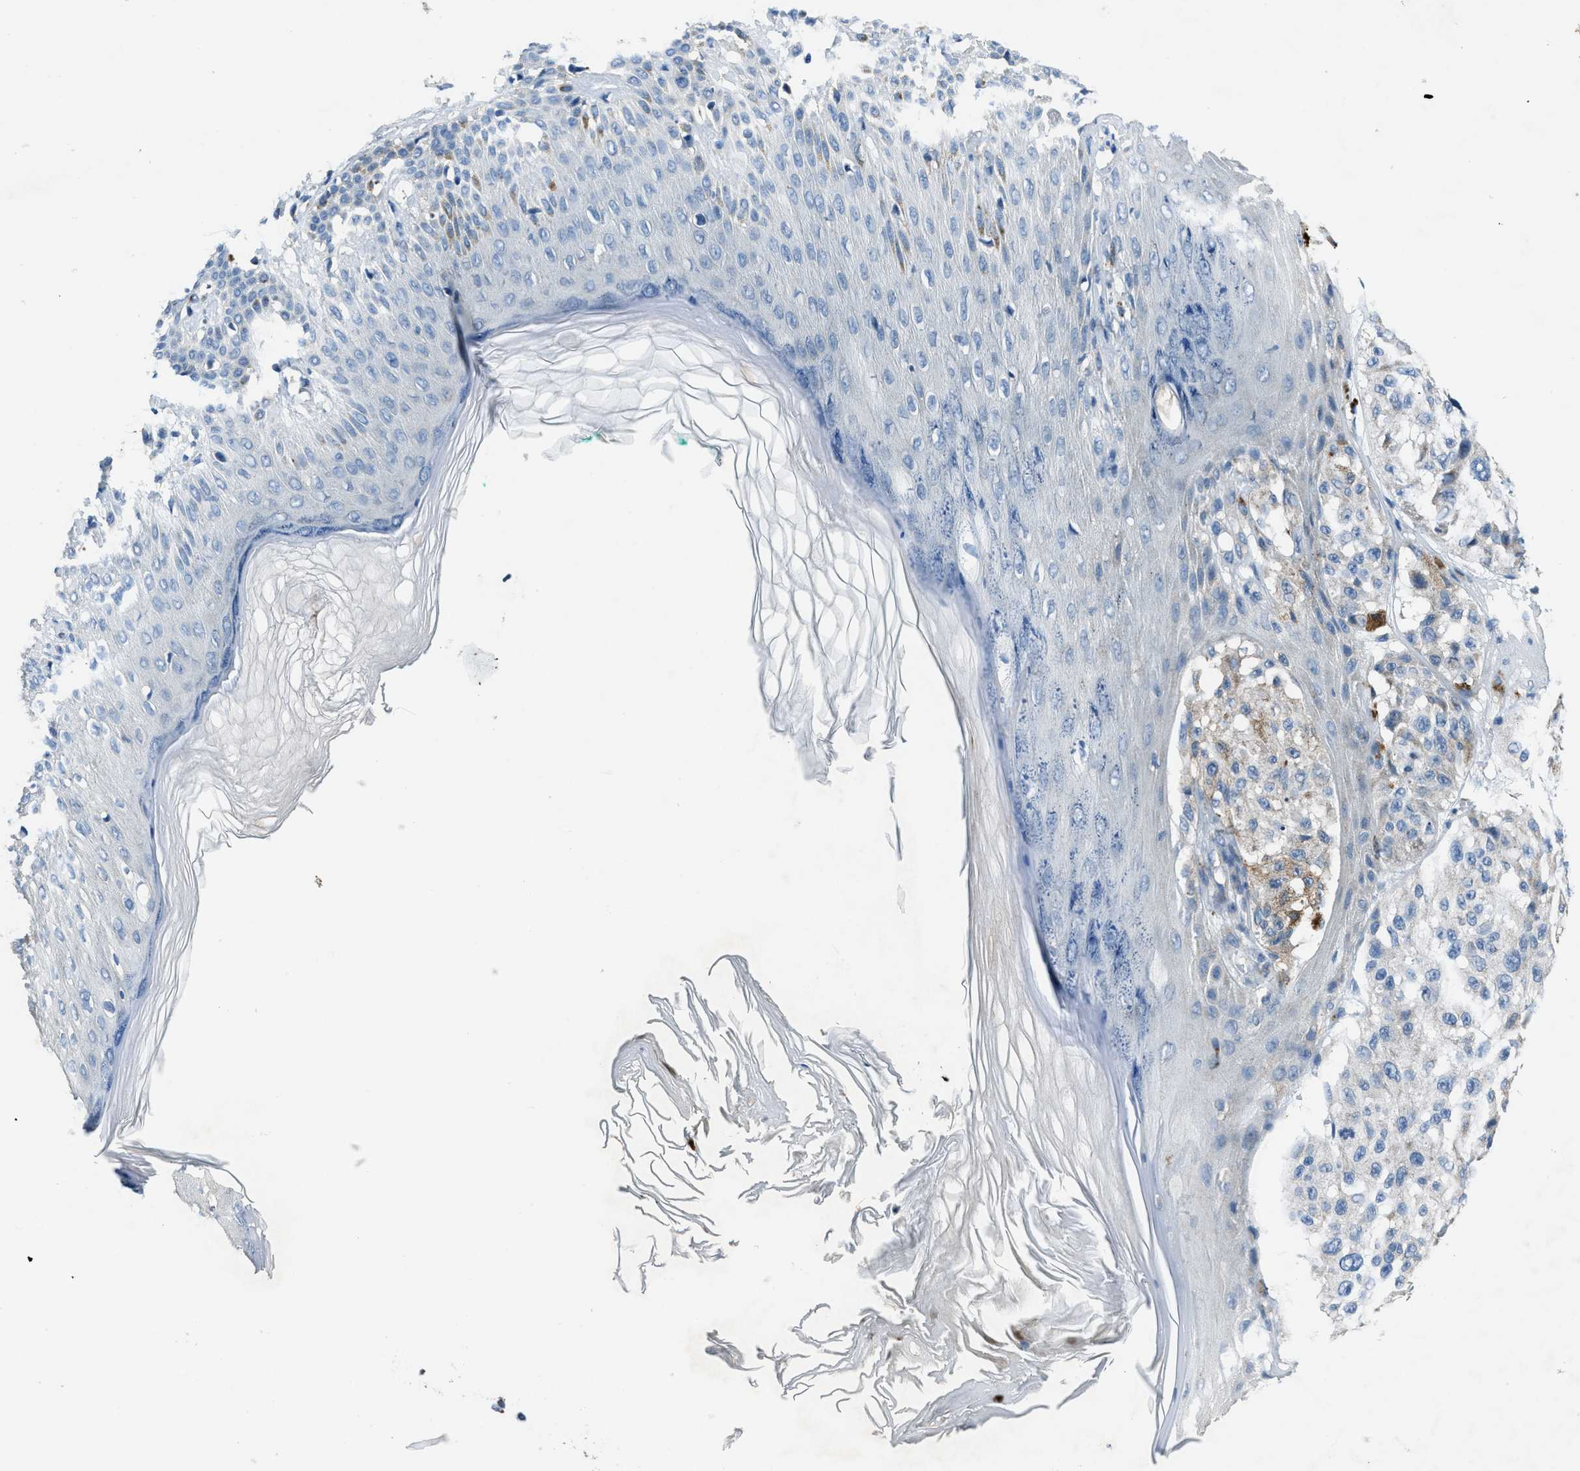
{"staining": {"intensity": "negative", "quantity": "none", "location": "none"}, "tissue": "melanoma", "cell_type": "Tumor cells", "image_type": "cancer", "snomed": [{"axis": "morphology", "description": "Malignant melanoma, NOS"}, {"axis": "topography", "description": "Skin"}], "caption": "A high-resolution image shows immunohistochemistry staining of melanoma, which reveals no significant positivity in tumor cells.", "gene": "ADAM2", "patient": {"sex": "female", "age": 46}}